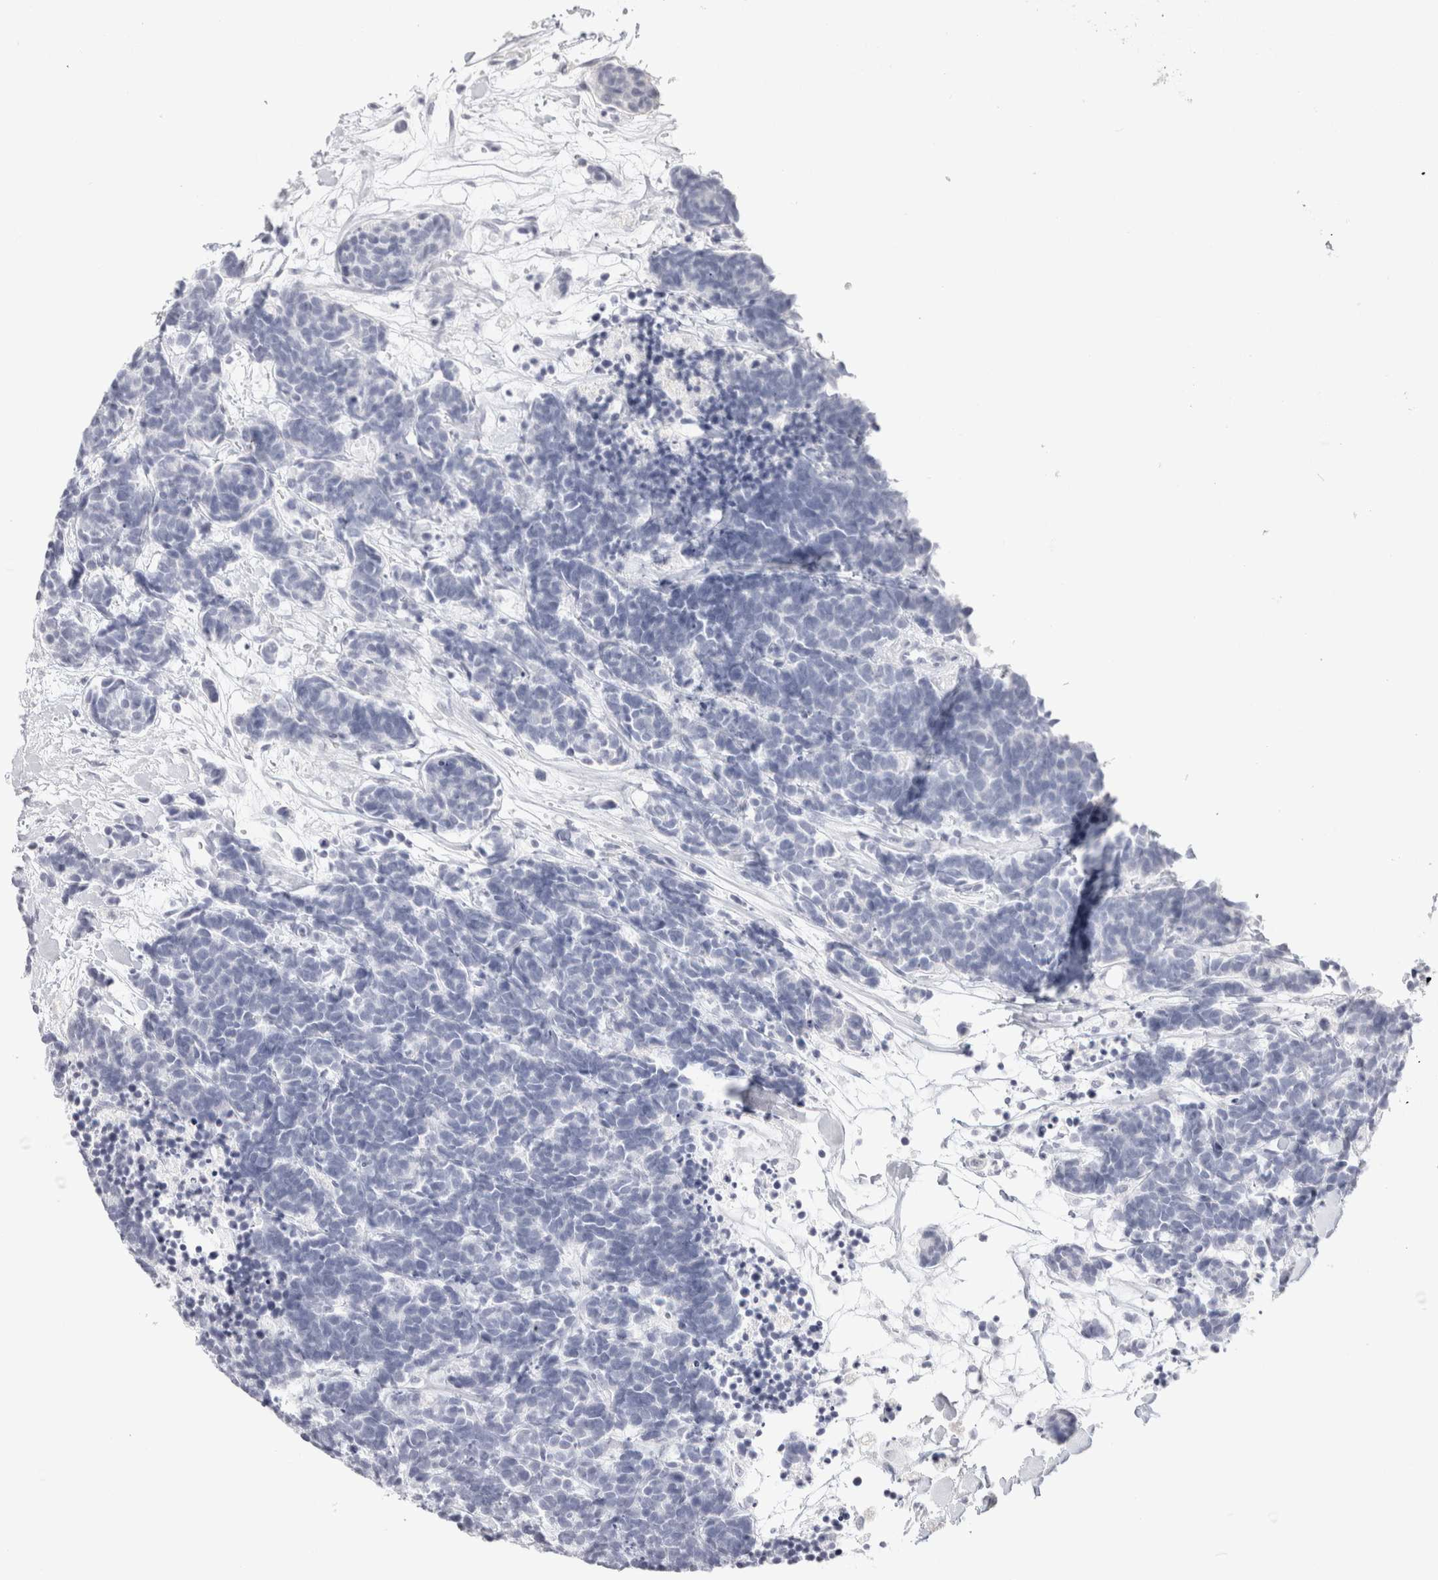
{"staining": {"intensity": "negative", "quantity": "none", "location": "none"}, "tissue": "carcinoid", "cell_type": "Tumor cells", "image_type": "cancer", "snomed": [{"axis": "morphology", "description": "Carcinoma, NOS"}, {"axis": "morphology", "description": "Carcinoid, malignant, NOS"}, {"axis": "topography", "description": "Urinary bladder"}], "caption": "DAB (3,3'-diaminobenzidine) immunohistochemical staining of human carcinoma reveals no significant positivity in tumor cells.", "gene": "GARIN1A", "patient": {"sex": "male", "age": 57}}